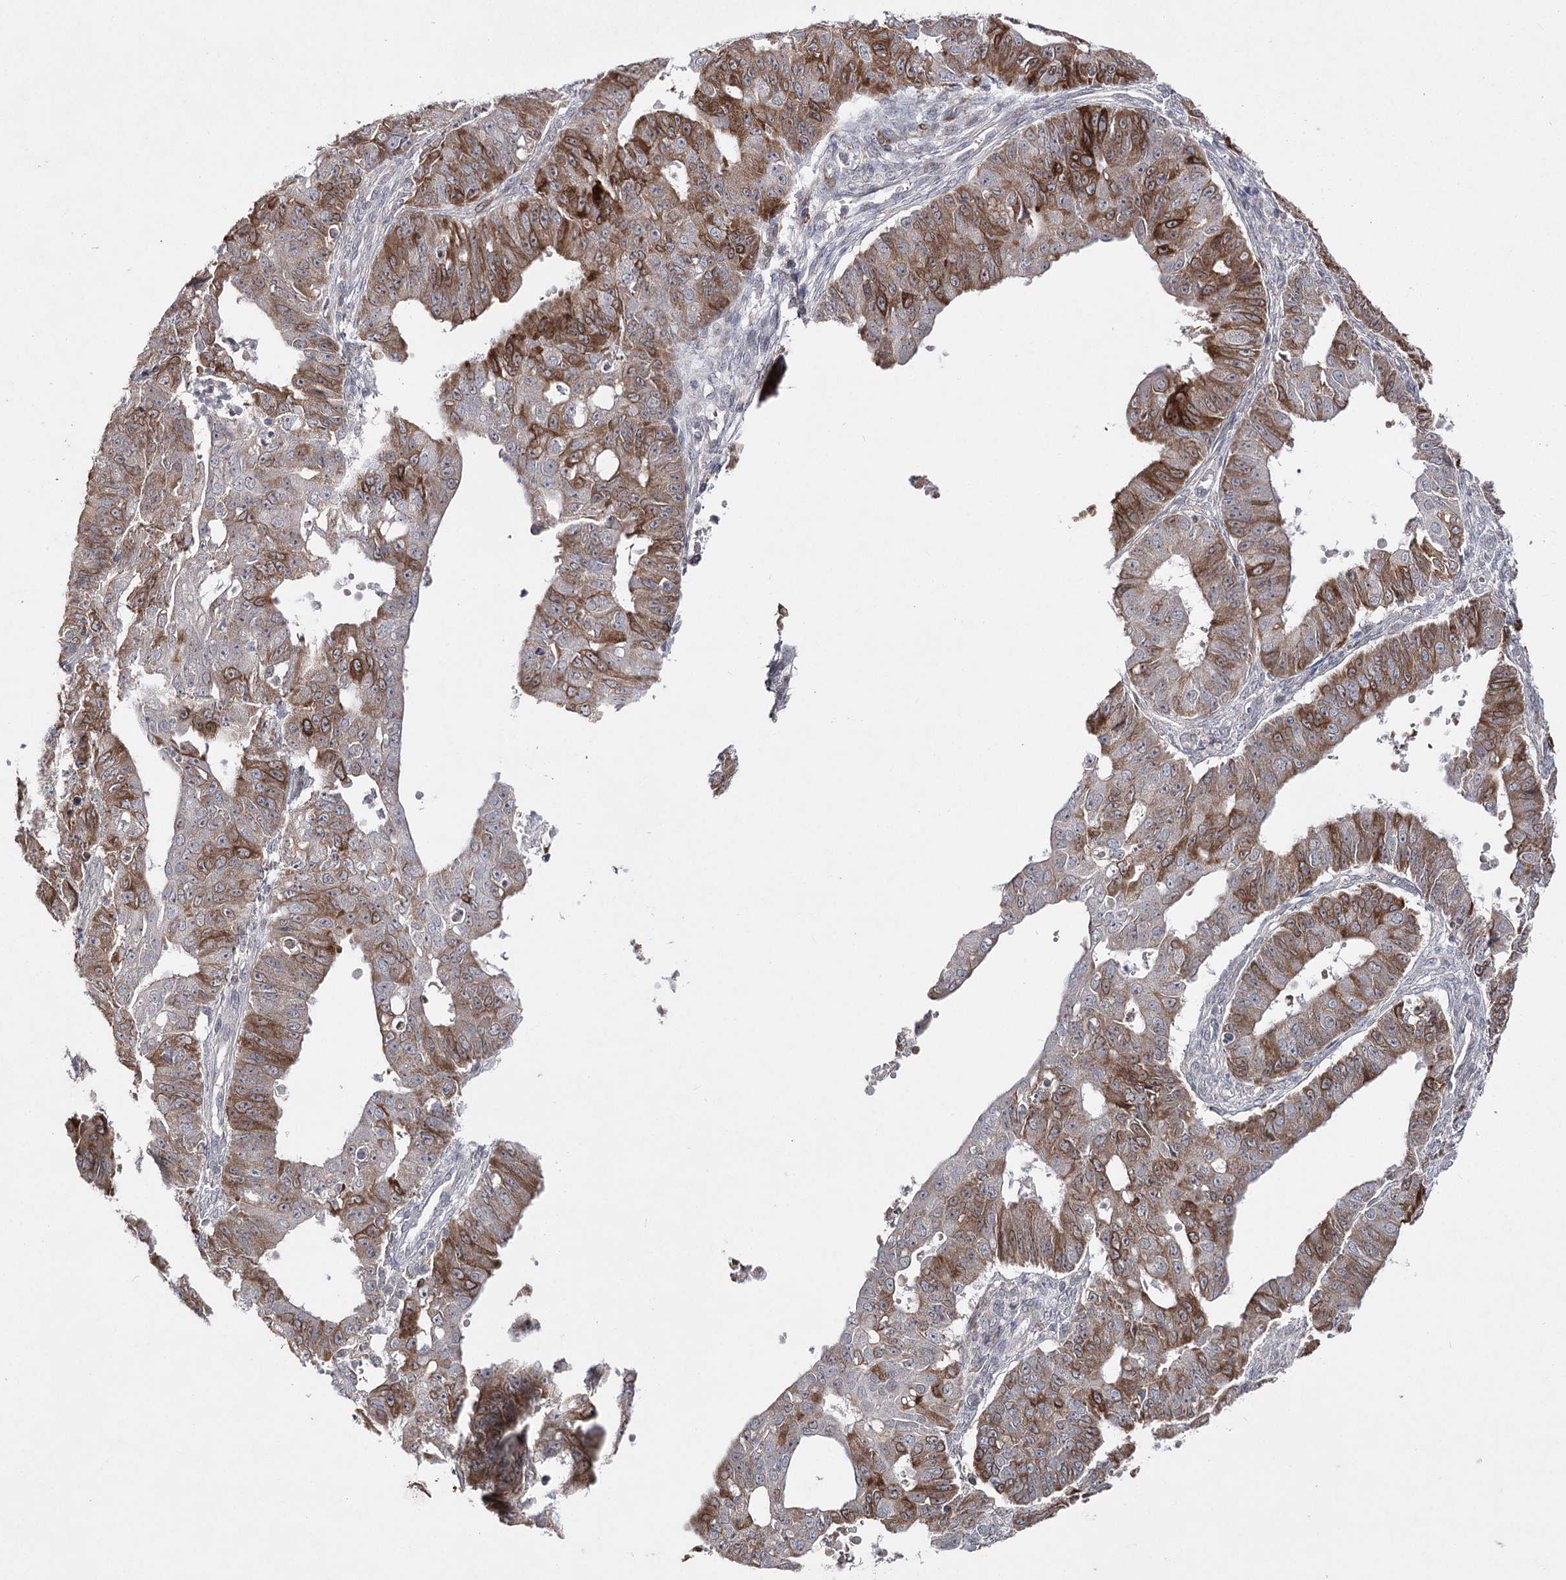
{"staining": {"intensity": "strong", "quantity": "25%-75%", "location": "cytoplasmic/membranous"}, "tissue": "ovarian cancer", "cell_type": "Tumor cells", "image_type": "cancer", "snomed": [{"axis": "morphology", "description": "Carcinoma, endometroid"}, {"axis": "topography", "description": "Appendix"}, {"axis": "topography", "description": "Ovary"}], "caption": "Protein analysis of endometroid carcinoma (ovarian) tissue demonstrates strong cytoplasmic/membranous expression in about 25%-75% of tumor cells. (Stains: DAB in brown, nuclei in blue, Microscopy: brightfield microscopy at high magnification).", "gene": "HSD11B2", "patient": {"sex": "female", "age": 42}}